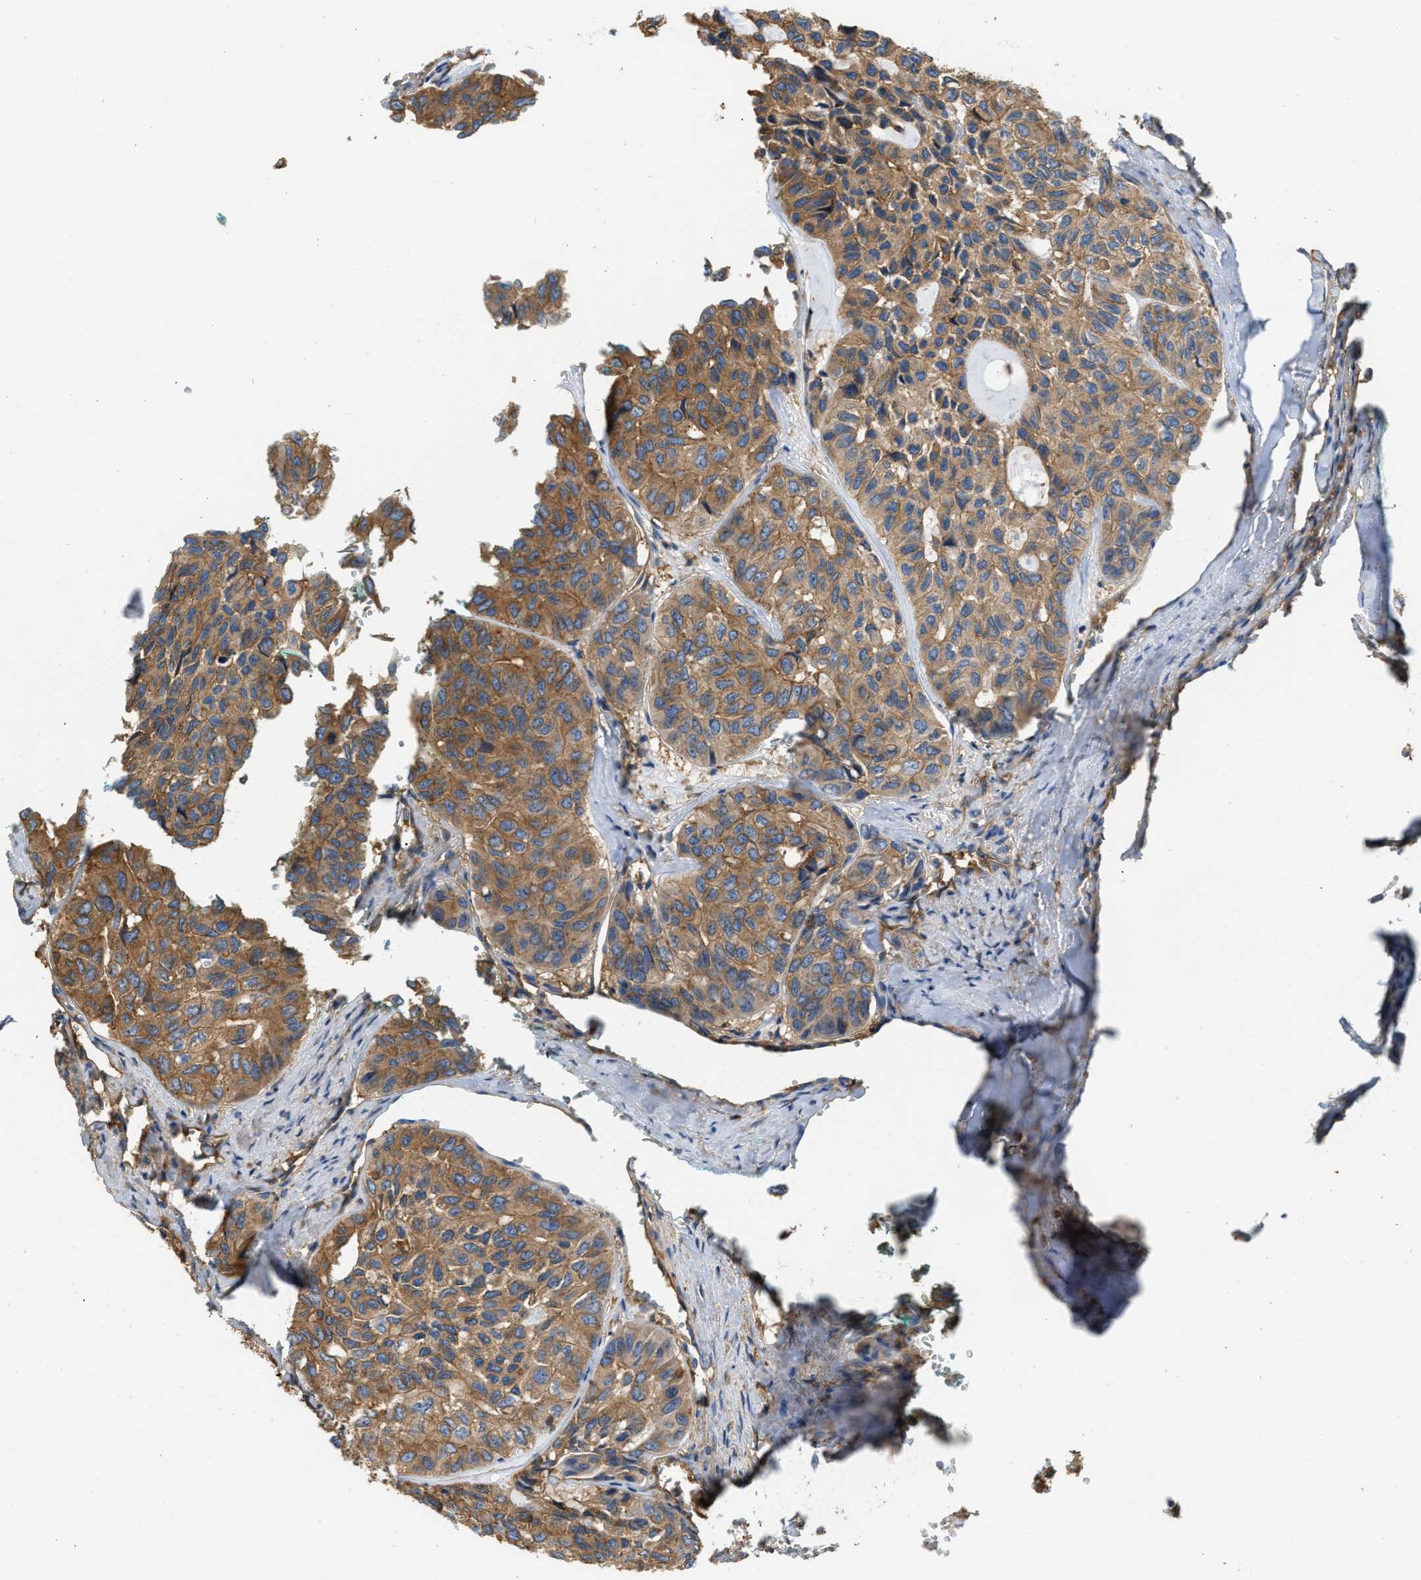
{"staining": {"intensity": "moderate", "quantity": ">75%", "location": "cytoplasmic/membranous"}, "tissue": "head and neck cancer", "cell_type": "Tumor cells", "image_type": "cancer", "snomed": [{"axis": "morphology", "description": "Adenocarcinoma, NOS"}, {"axis": "topography", "description": "Salivary gland, NOS"}, {"axis": "topography", "description": "Head-Neck"}], "caption": "A micrograph of head and neck adenocarcinoma stained for a protein demonstrates moderate cytoplasmic/membranous brown staining in tumor cells.", "gene": "GNB4", "patient": {"sex": "female", "age": 76}}